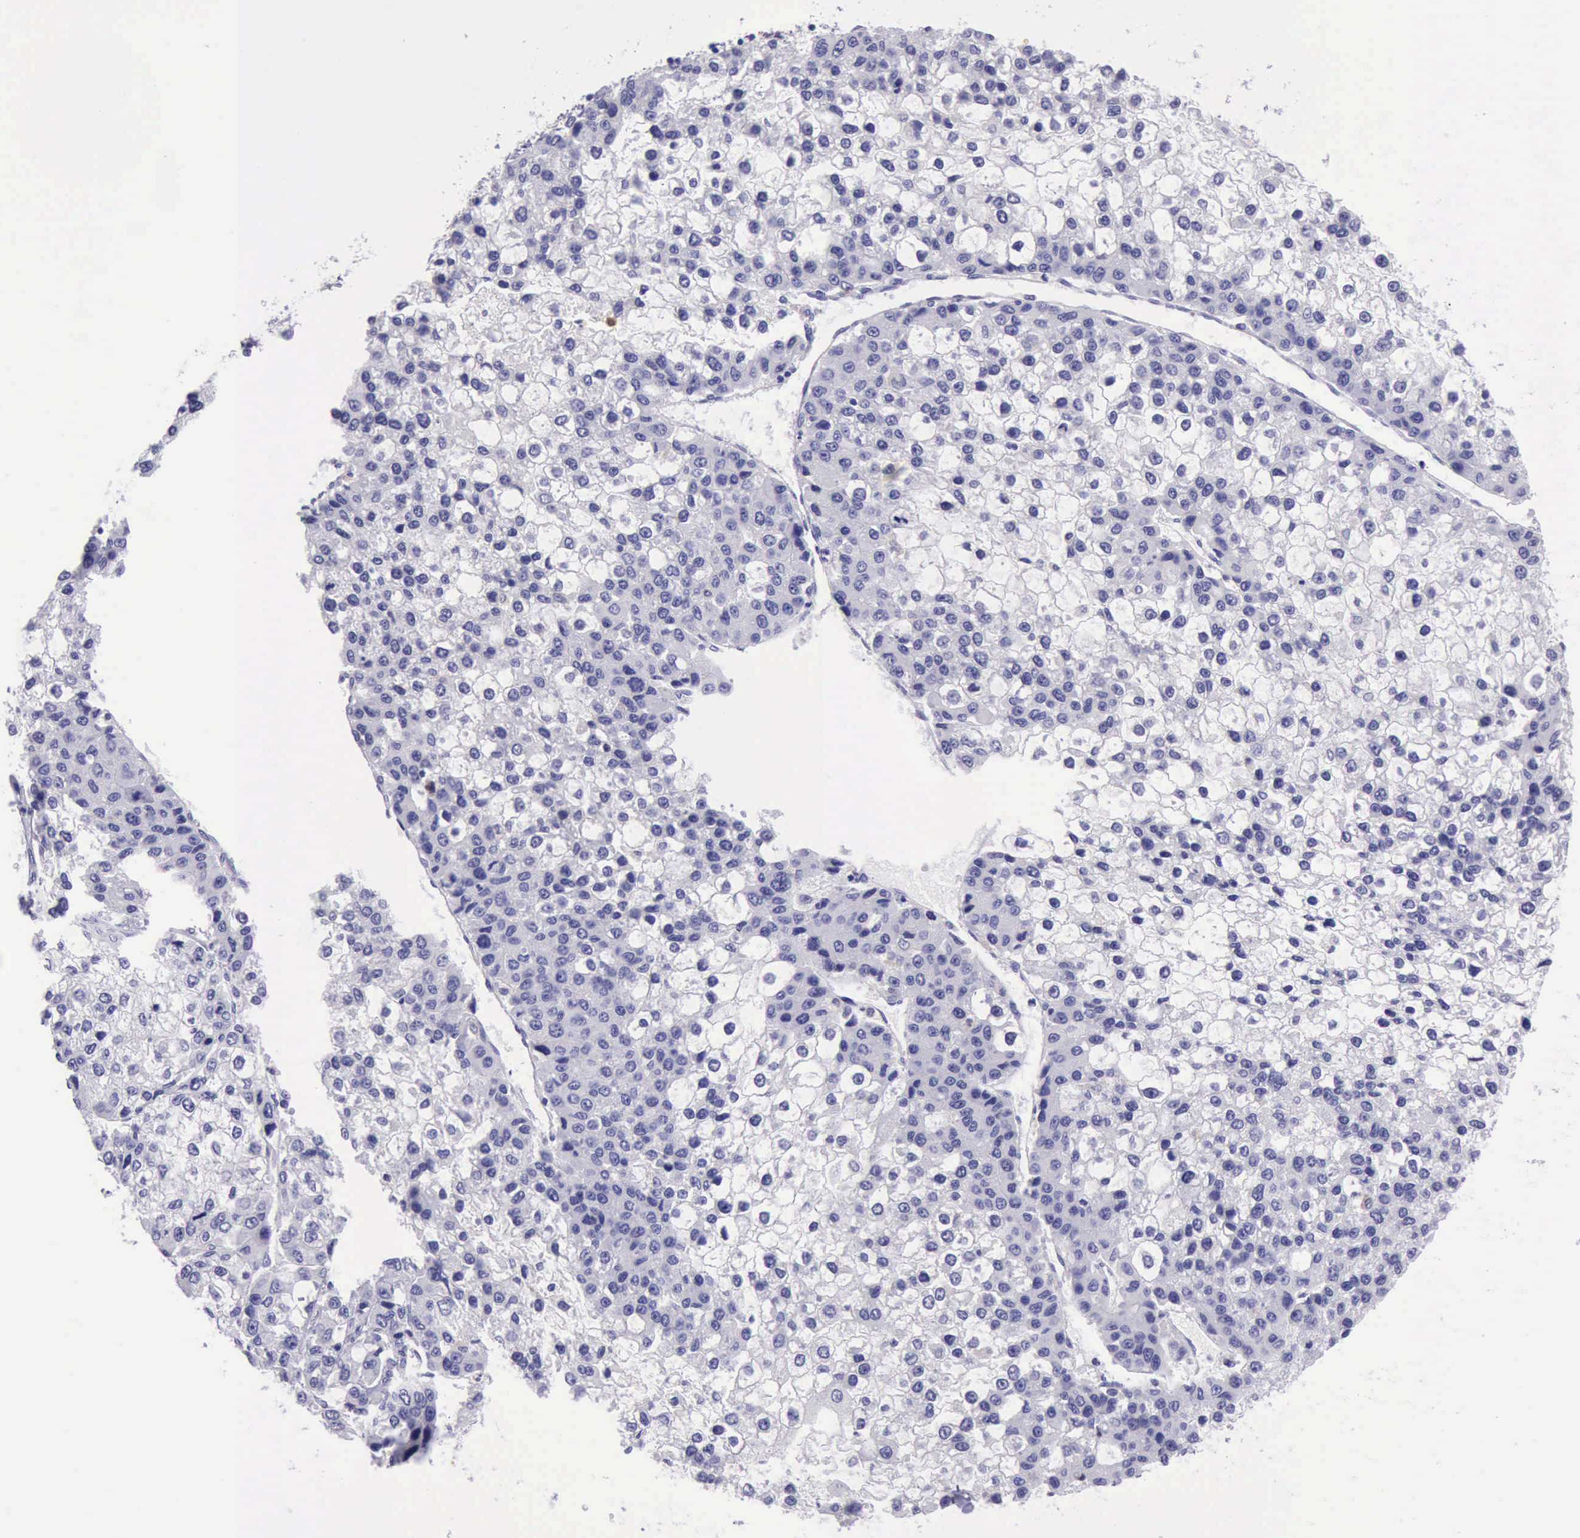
{"staining": {"intensity": "negative", "quantity": "none", "location": "none"}, "tissue": "liver cancer", "cell_type": "Tumor cells", "image_type": "cancer", "snomed": [{"axis": "morphology", "description": "Carcinoma, Hepatocellular, NOS"}, {"axis": "topography", "description": "Liver"}], "caption": "This is an IHC image of human liver hepatocellular carcinoma. There is no staining in tumor cells.", "gene": "BTK", "patient": {"sex": "female", "age": 66}}